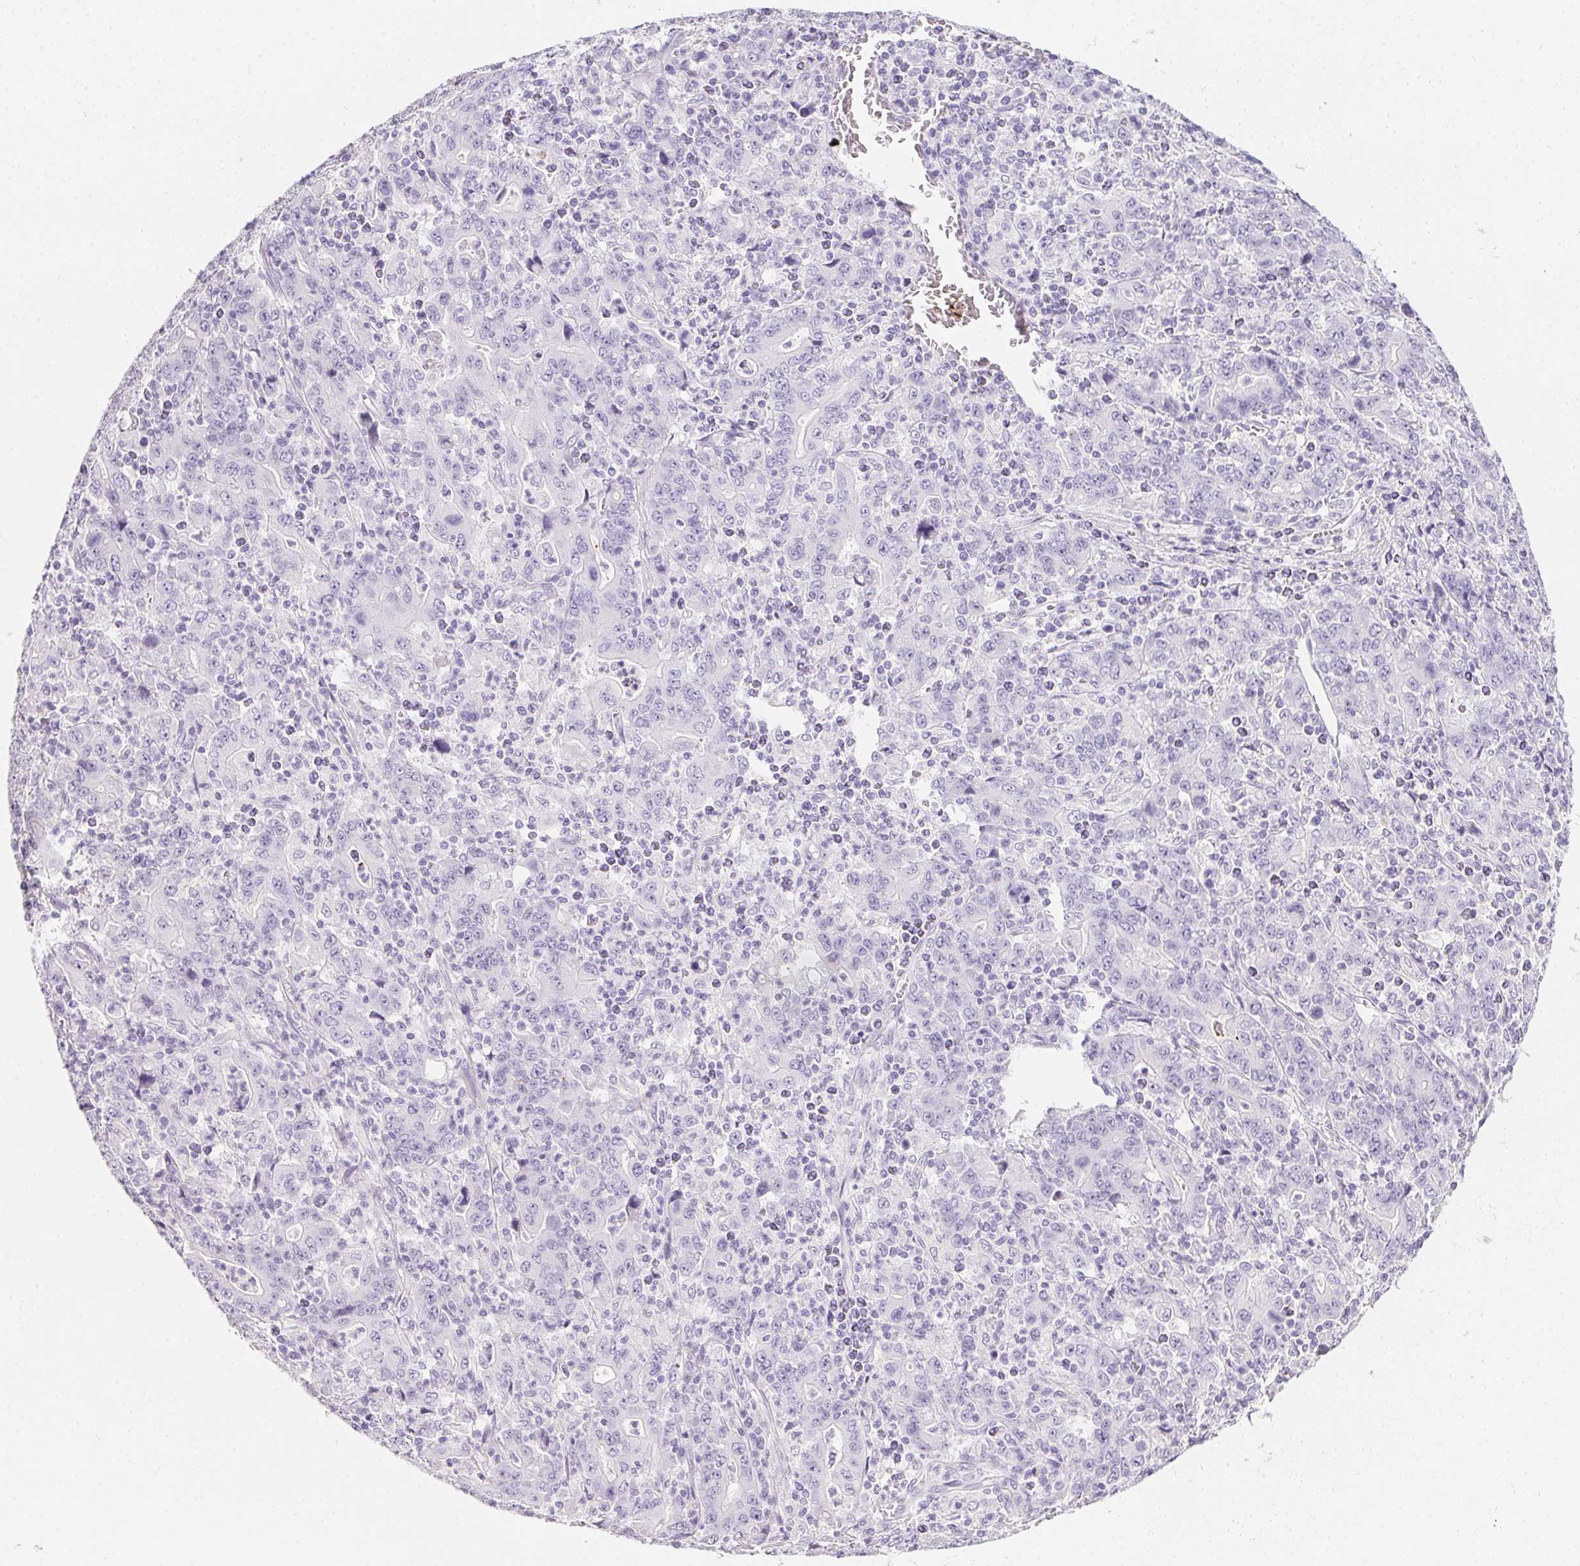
{"staining": {"intensity": "negative", "quantity": "none", "location": "none"}, "tissue": "stomach cancer", "cell_type": "Tumor cells", "image_type": "cancer", "snomed": [{"axis": "morphology", "description": "Adenocarcinoma, NOS"}, {"axis": "topography", "description": "Stomach, upper"}], "caption": "Photomicrograph shows no protein positivity in tumor cells of stomach cancer (adenocarcinoma) tissue. (DAB immunohistochemistry, high magnification).", "gene": "MYL4", "patient": {"sex": "male", "age": 69}}